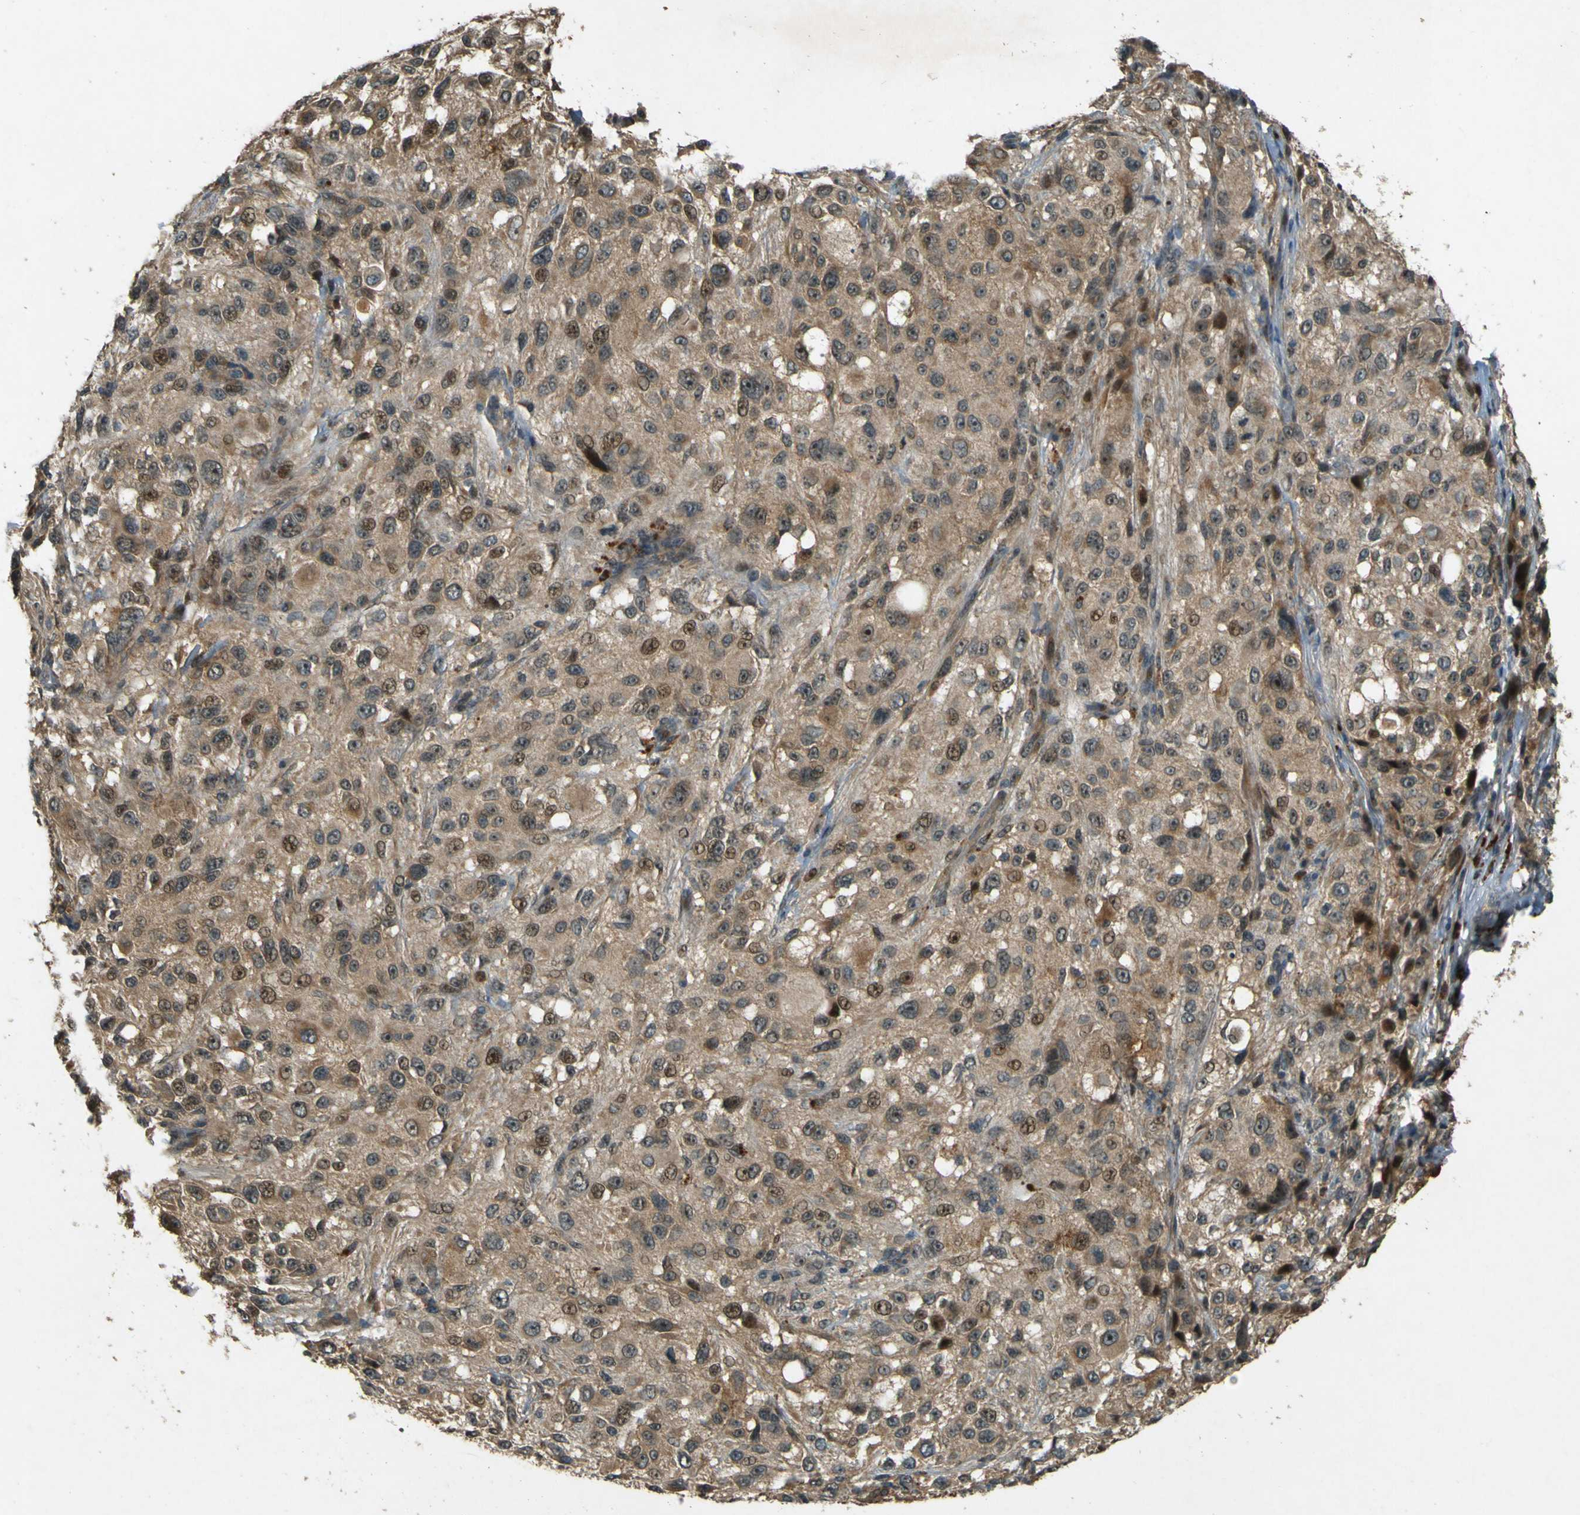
{"staining": {"intensity": "moderate", "quantity": ">75%", "location": "cytoplasmic/membranous,nuclear"}, "tissue": "melanoma", "cell_type": "Tumor cells", "image_type": "cancer", "snomed": [{"axis": "morphology", "description": "Necrosis, NOS"}, {"axis": "morphology", "description": "Malignant melanoma, NOS"}, {"axis": "topography", "description": "Skin"}], "caption": "IHC image of neoplastic tissue: human malignant melanoma stained using IHC displays medium levels of moderate protein expression localized specifically in the cytoplasmic/membranous and nuclear of tumor cells, appearing as a cytoplasmic/membranous and nuclear brown color.", "gene": "MPDZ", "patient": {"sex": "female", "age": 87}}